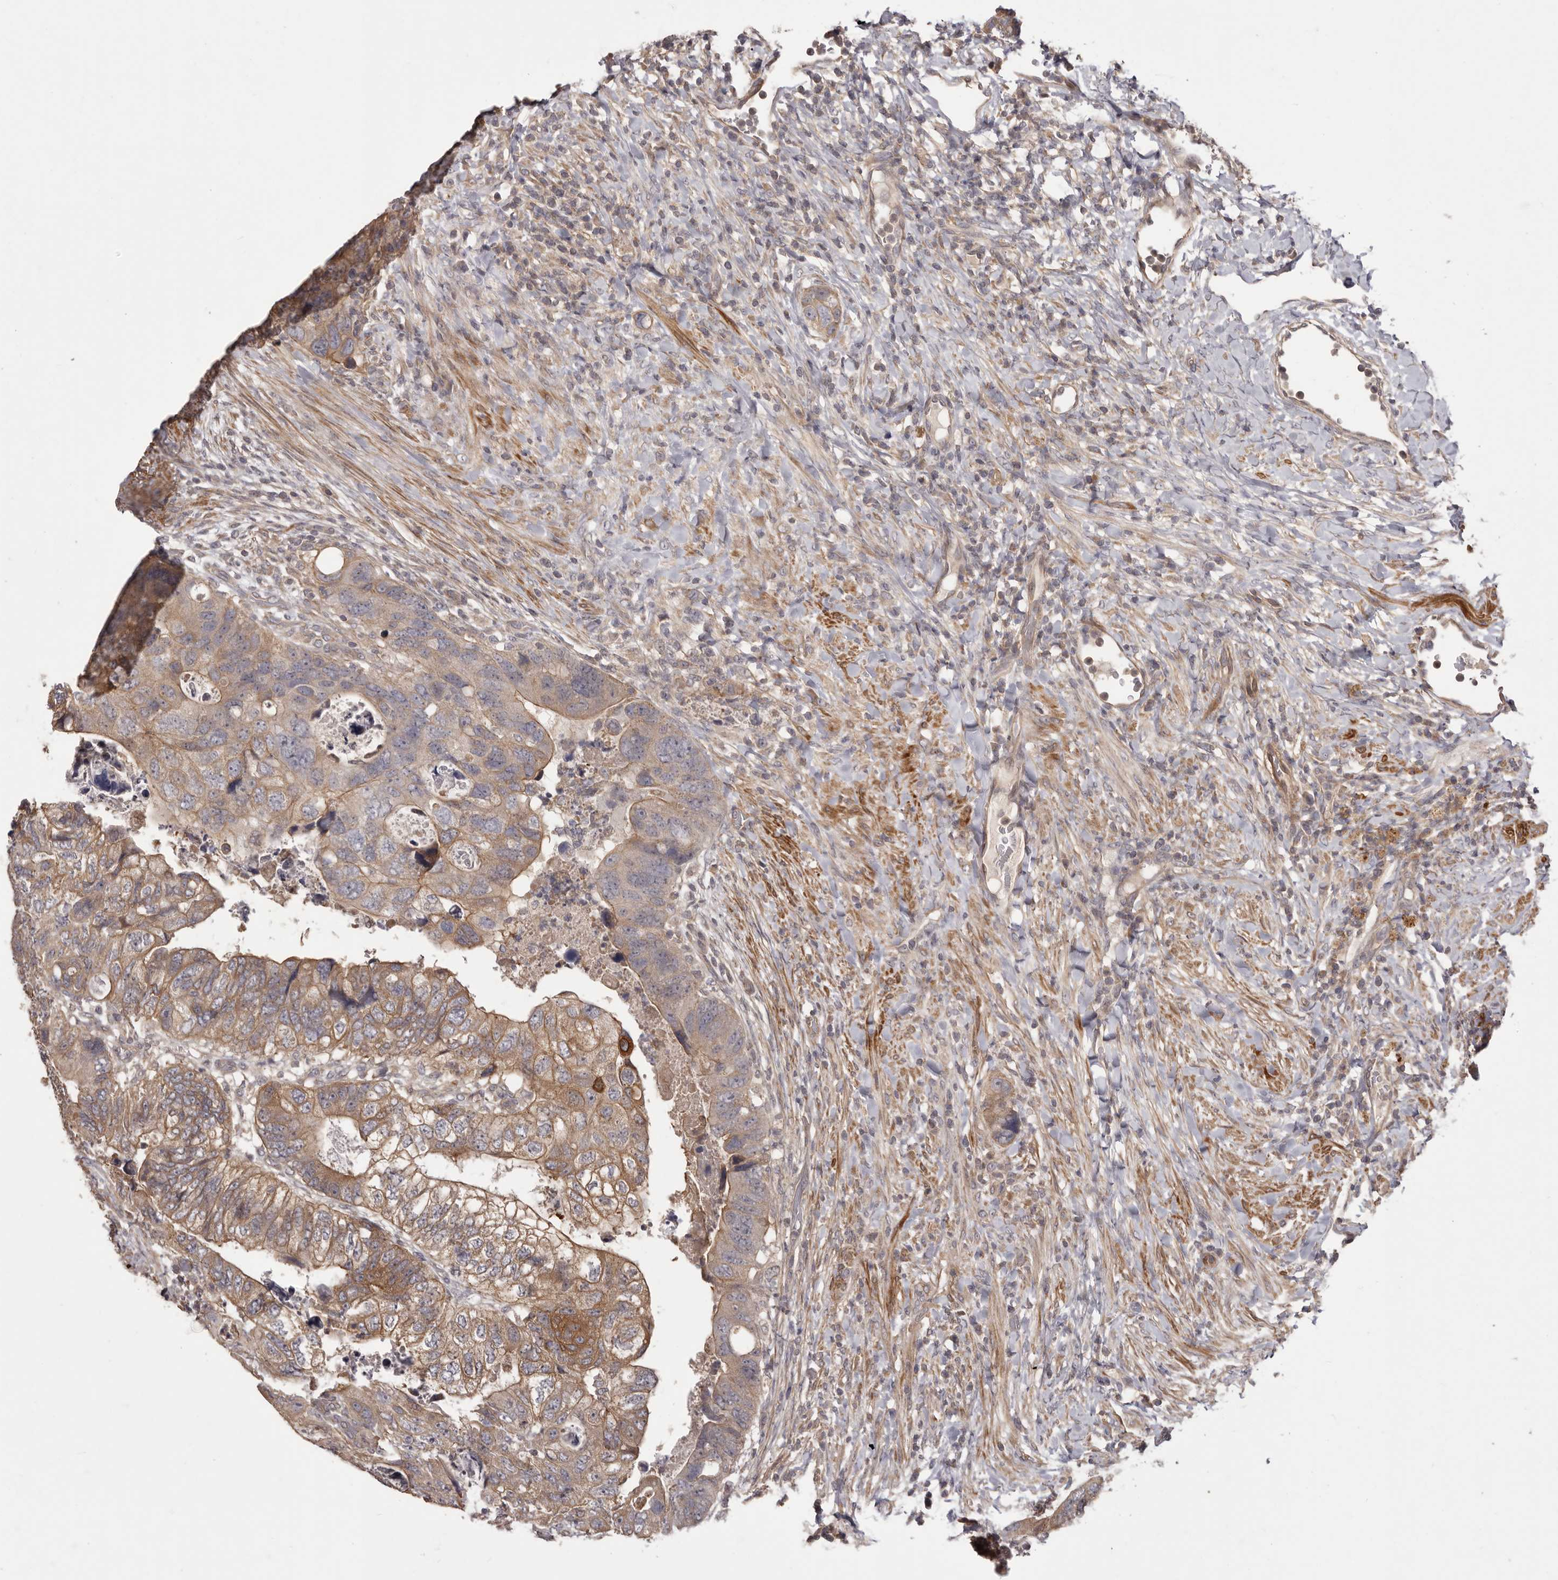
{"staining": {"intensity": "moderate", "quantity": ">75%", "location": "cytoplasmic/membranous"}, "tissue": "colorectal cancer", "cell_type": "Tumor cells", "image_type": "cancer", "snomed": [{"axis": "morphology", "description": "Adenocarcinoma, NOS"}, {"axis": "topography", "description": "Rectum"}], "caption": "IHC micrograph of neoplastic tissue: colorectal cancer stained using immunohistochemistry shows medium levels of moderate protein expression localized specifically in the cytoplasmic/membranous of tumor cells, appearing as a cytoplasmic/membranous brown color.", "gene": "HRH1", "patient": {"sex": "male", "age": 59}}